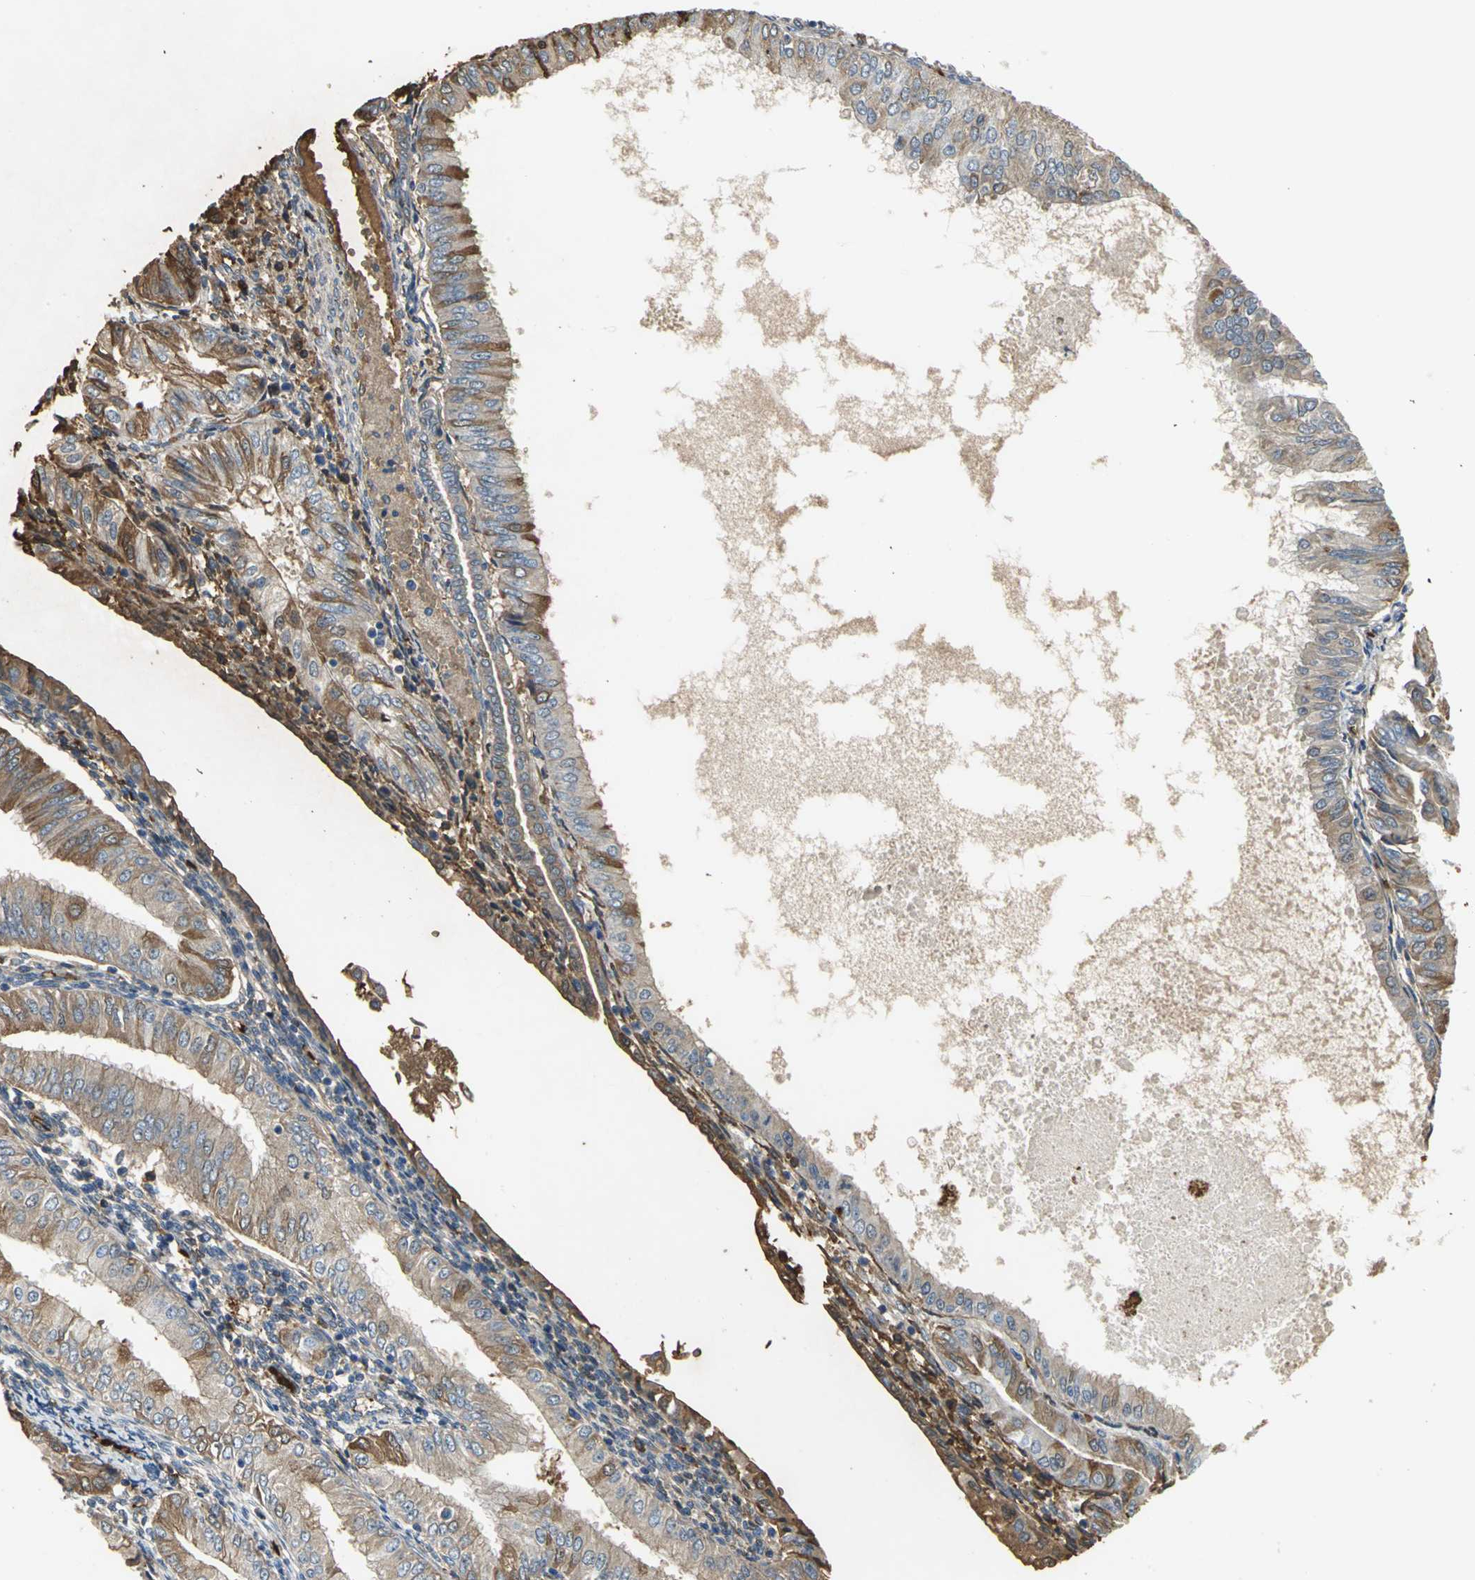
{"staining": {"intensity": "moderate", "quantity": ">75%", "location": "cytoplasmic/membranous"}, "tissue": "endometrial cancer", "cell_type": "Tumor cells", "image_type": "cancer", "snomed": [{"axis": "morphology", "description": "Adenocarcinoma, NOS"}, {"axis": "topography", "description": "Endometrium"}], "caption": "The photomicrograph reveals immunohistochemical staining of endometrial adenocarcinoma. There is moderate cytoplasmic/membranous expression is present in about >75% of tumor cells. The staining was performed using DAB (3,3'-diaminobenzidine), with brown indicating positive protein expression. Nuclei are stained blue with hematoxylin.", "gene": "TREM1", "patient": {"sex": "female", "age": 53}}